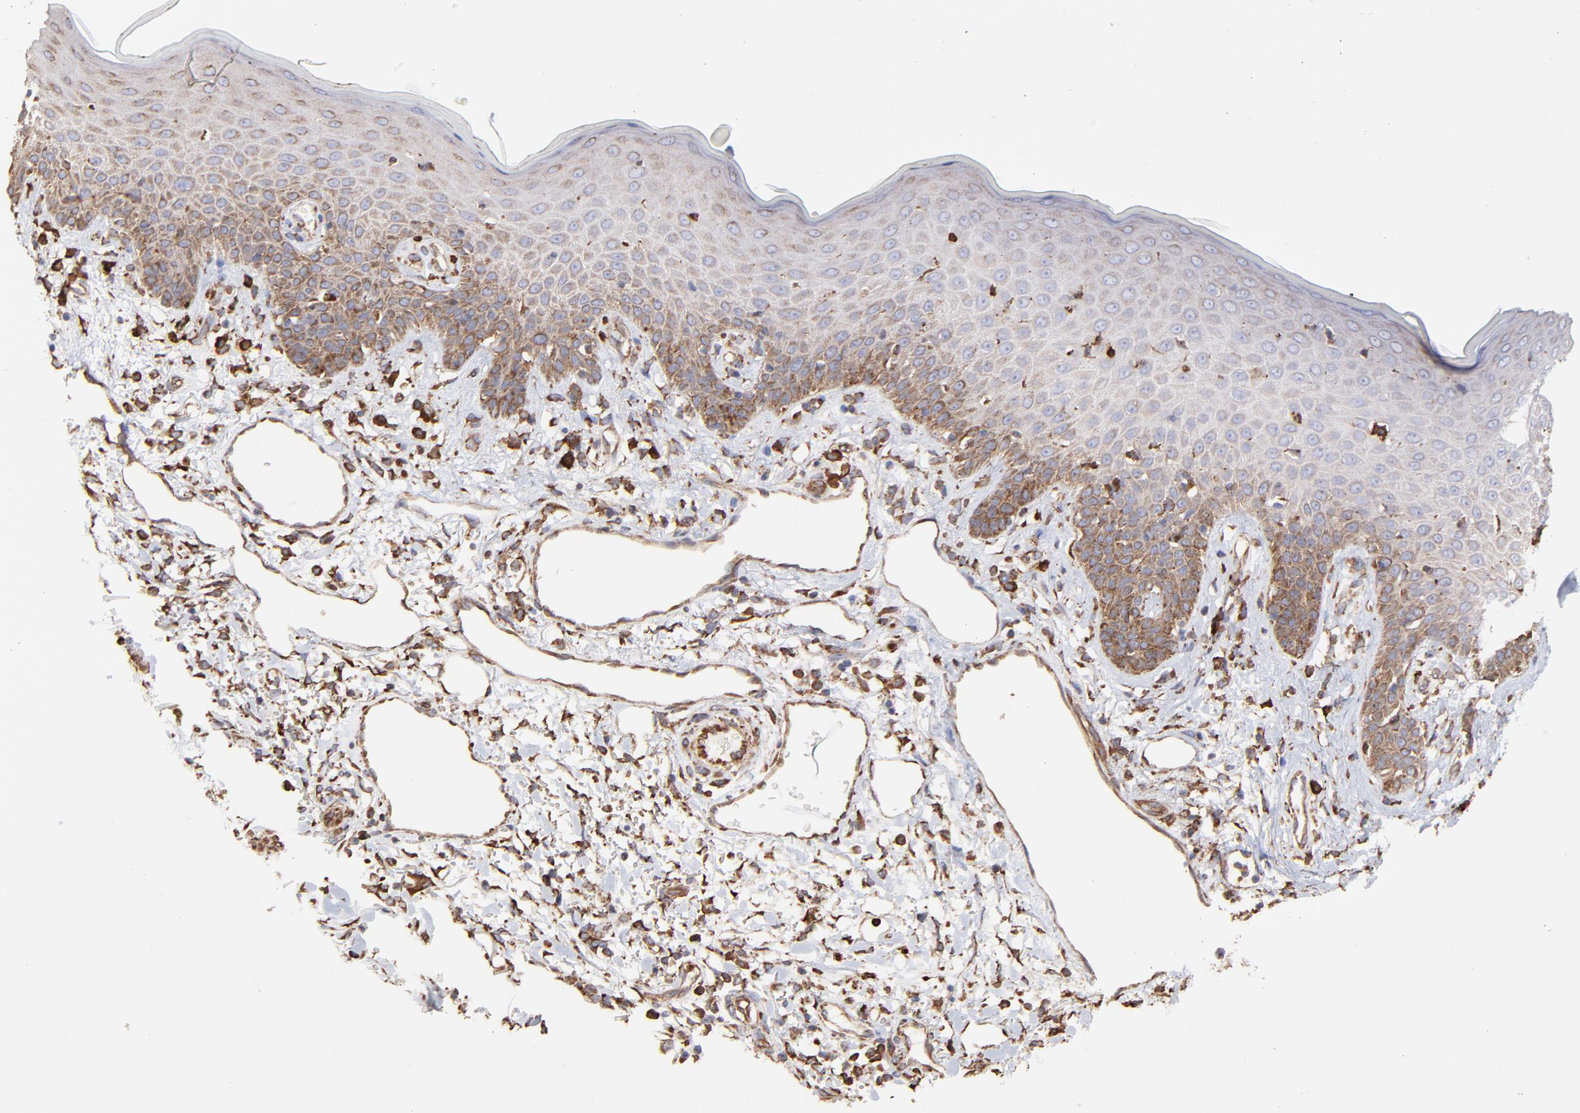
{"staining": {"intensity": "moderate", "quantity": "<25%", "location": "cytoplasmic/membranous"}, "tissue": "skin cancer", "cell_type": "Tumor cells", "image_type": "cancer", "snomed": [{"axis": "morphology", "description": "Squamous cell carcinoma, NOS"}, {"axis": "topography", "description": "Skin"}], "caption": "High-power microscopy captured an immunohistochemistry image of squamous cell carcinoma (skin), revealing moderate cytoplasmic/membranous positivity in approximately <25% of tumor cells. The staining was performed using DAB to visualize the protein expression in brown, while the nuclei were stained in blue with hematoxylin (Magnification: 20x).", "gene": "PFKM", "patient": {"sex": "female", "age": 59}}